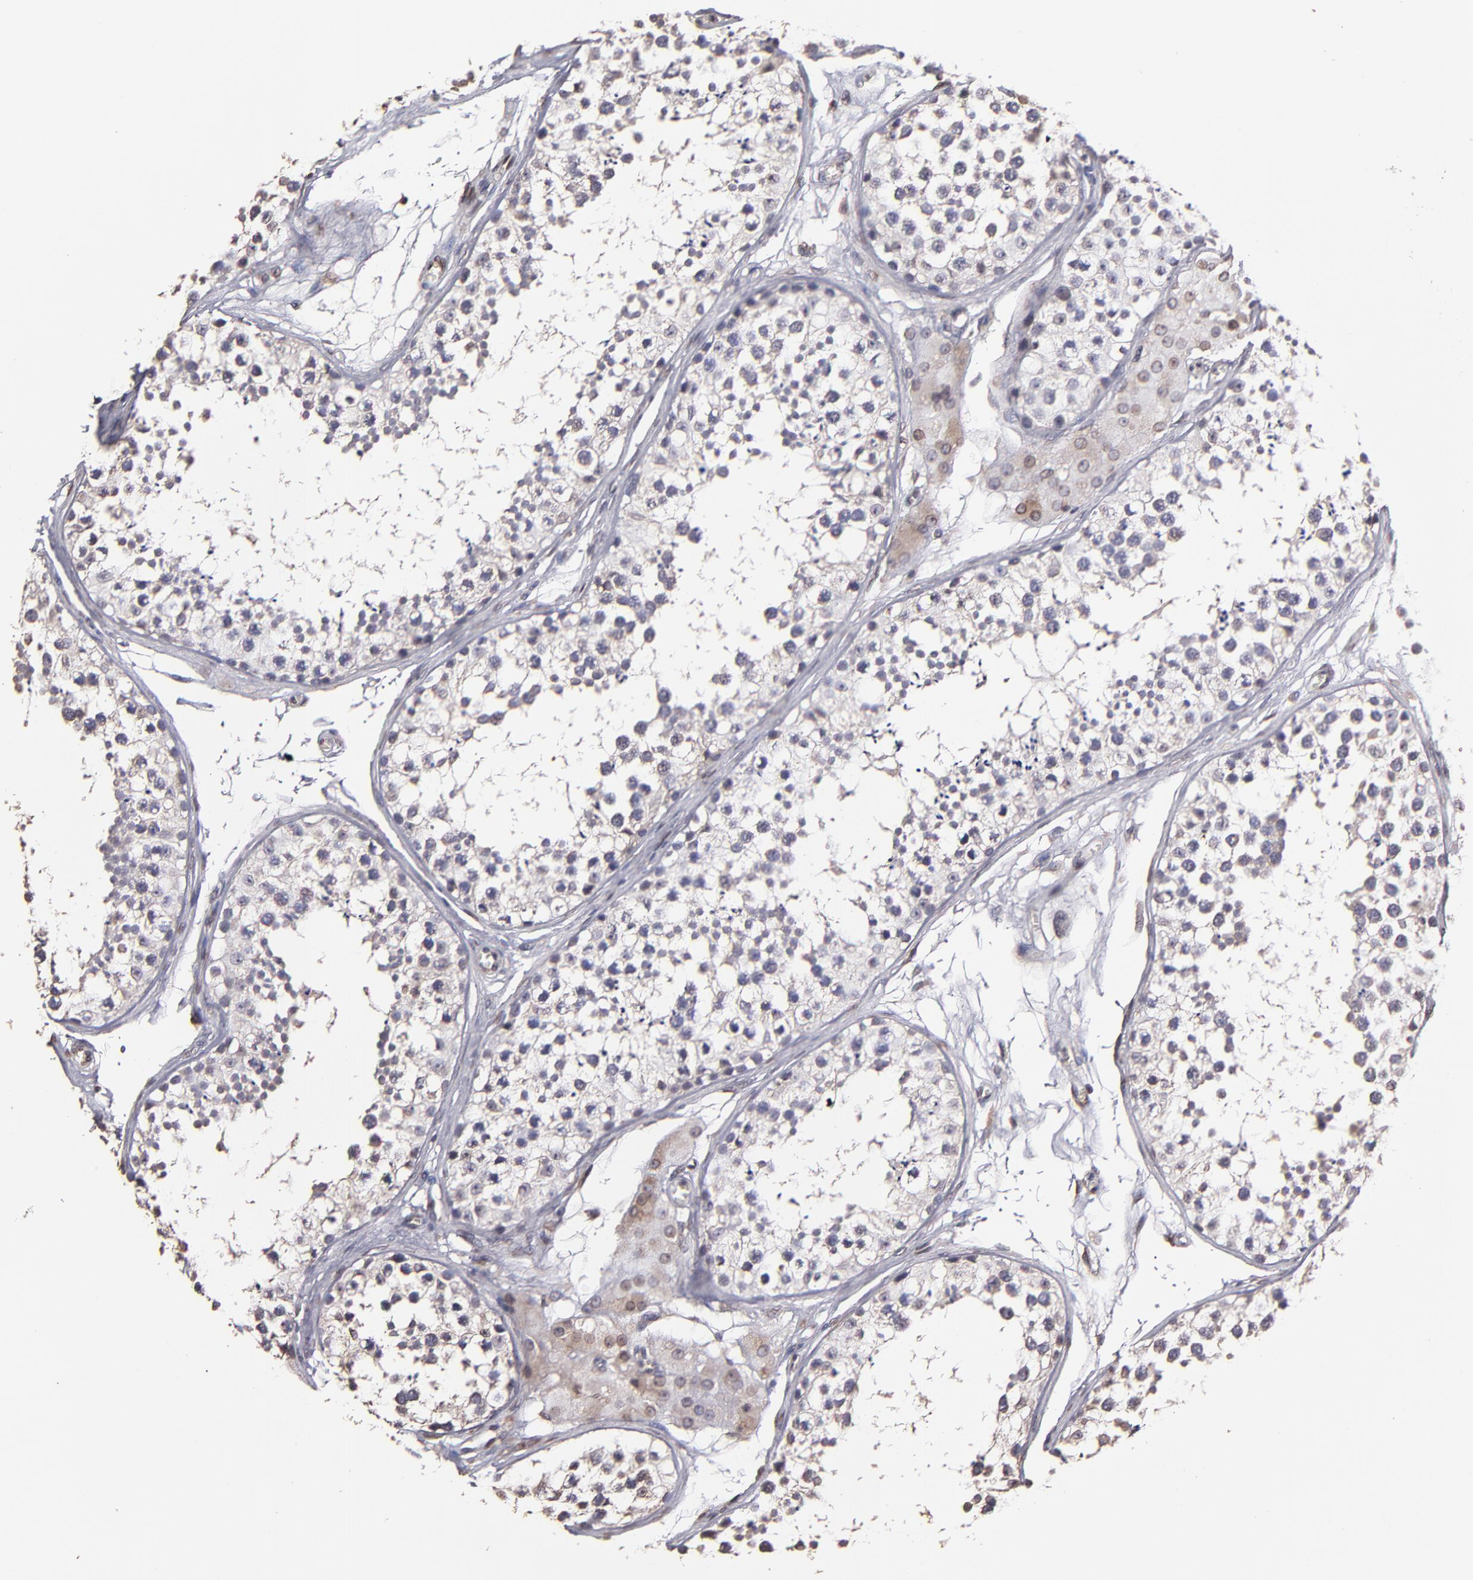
{"staining": {"intensity": "weak", "quantity": "25%-75%", "location": "nuclear"}, "tissue": "testis", "cell_type": "Cells in seminiferous ducts", "image_type": "normal", "snomed": [{"axis": "morphology", "description": "Normal tissue, NOS"}, {"axis": "topography", "description": "Testis"}], "caption": "Cells in seminiferous ducts show weak nuclear staining in about 25%-75% of cells in unremarkable testis. Immunohistochemistry stains the protein of interest in brown and the nuclei are stained blue.", "gene": "PUM3", "patient": {"sex": "male", "age": 57}}